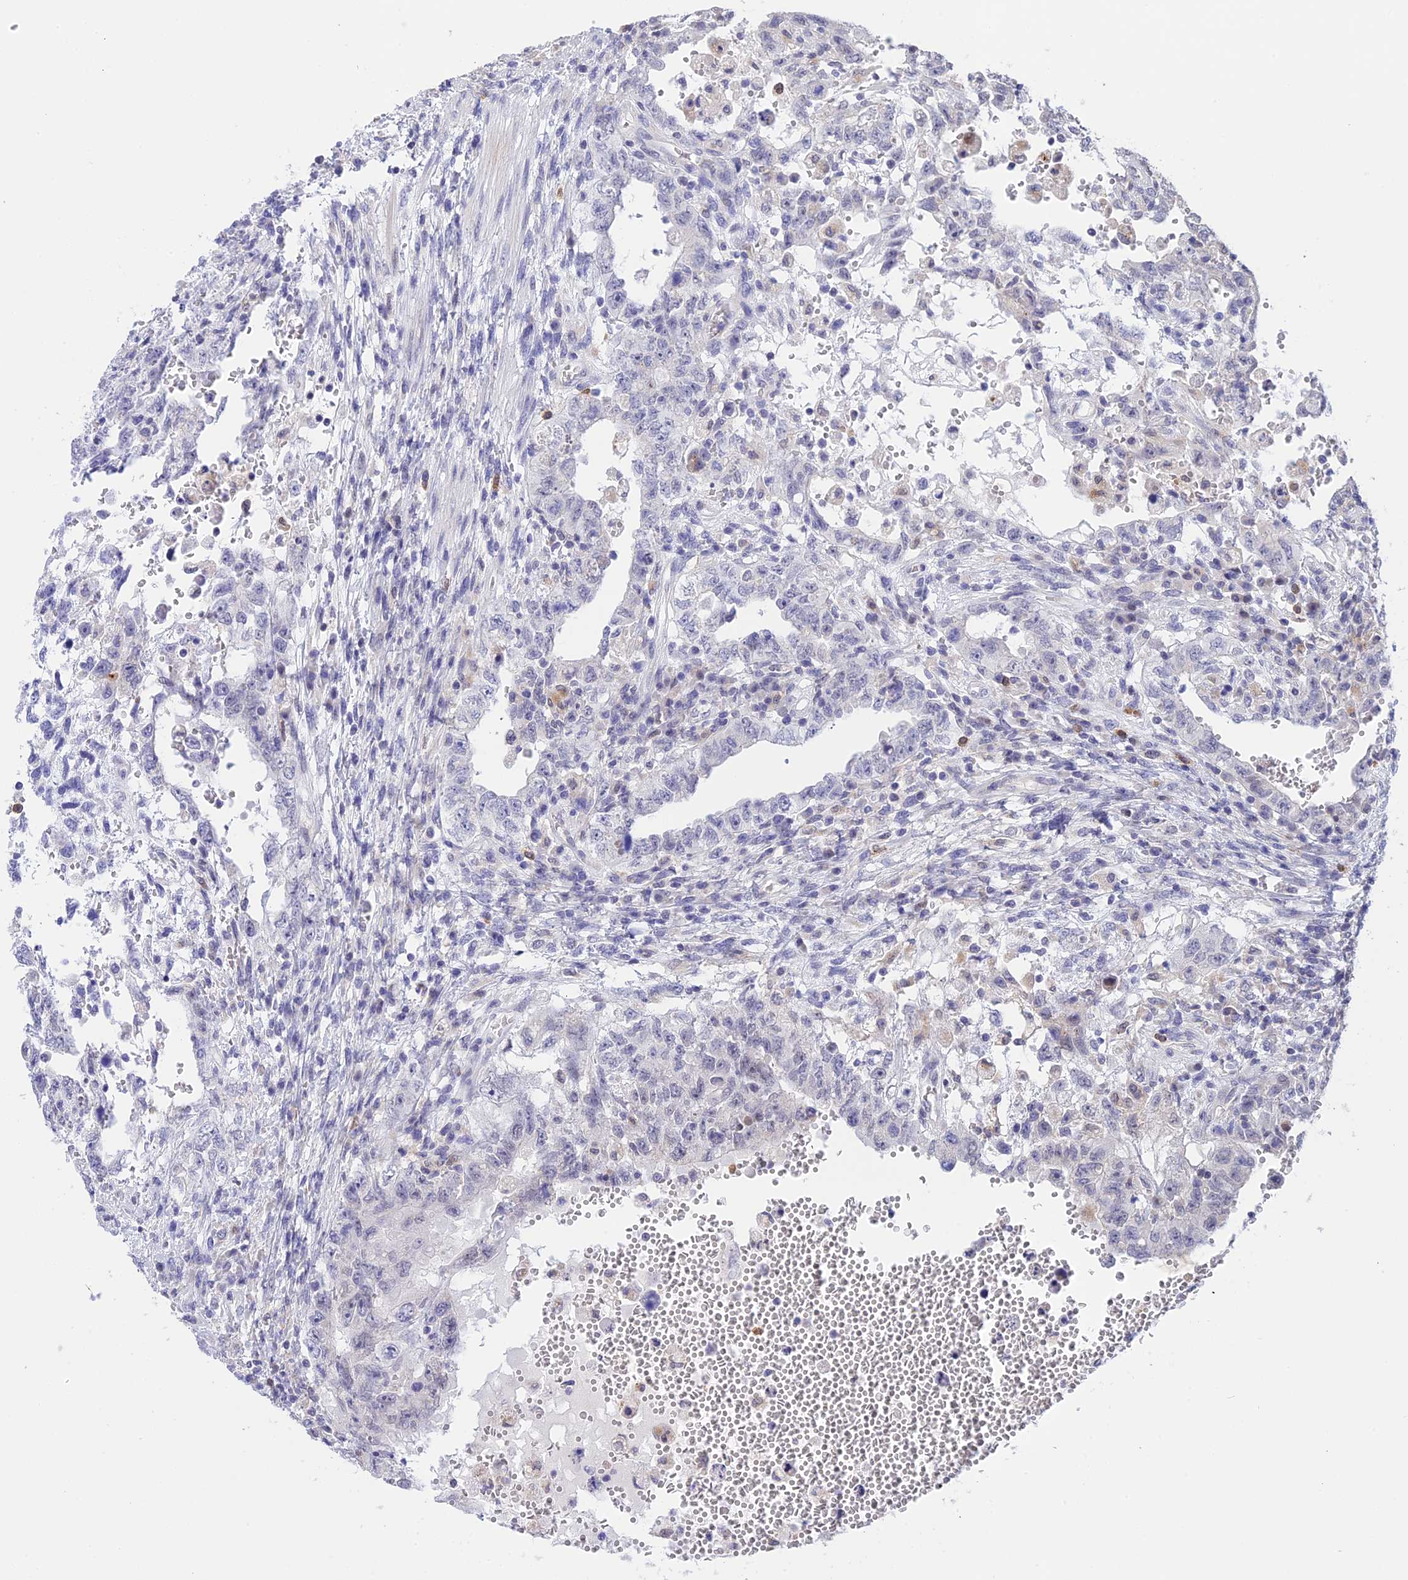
{"staining": {"intensity": "negative", "quantity": "none", "location": "none"}, "tissue": "testis cancer", "cell_type": "Tumor cells", "image_type": "cancer", "snomed": [{"axis": "morphology", "description": "Carcinoma, Embryonal, NOS"}, {"axis": "topography", "description": "Testis"}], "caption": "A photomicrograph of human testis embryonal carcinoma is negative for staining in tumor cells.", "gene": "KCTD14", "patient": {"sex": "male", "age": 26}}